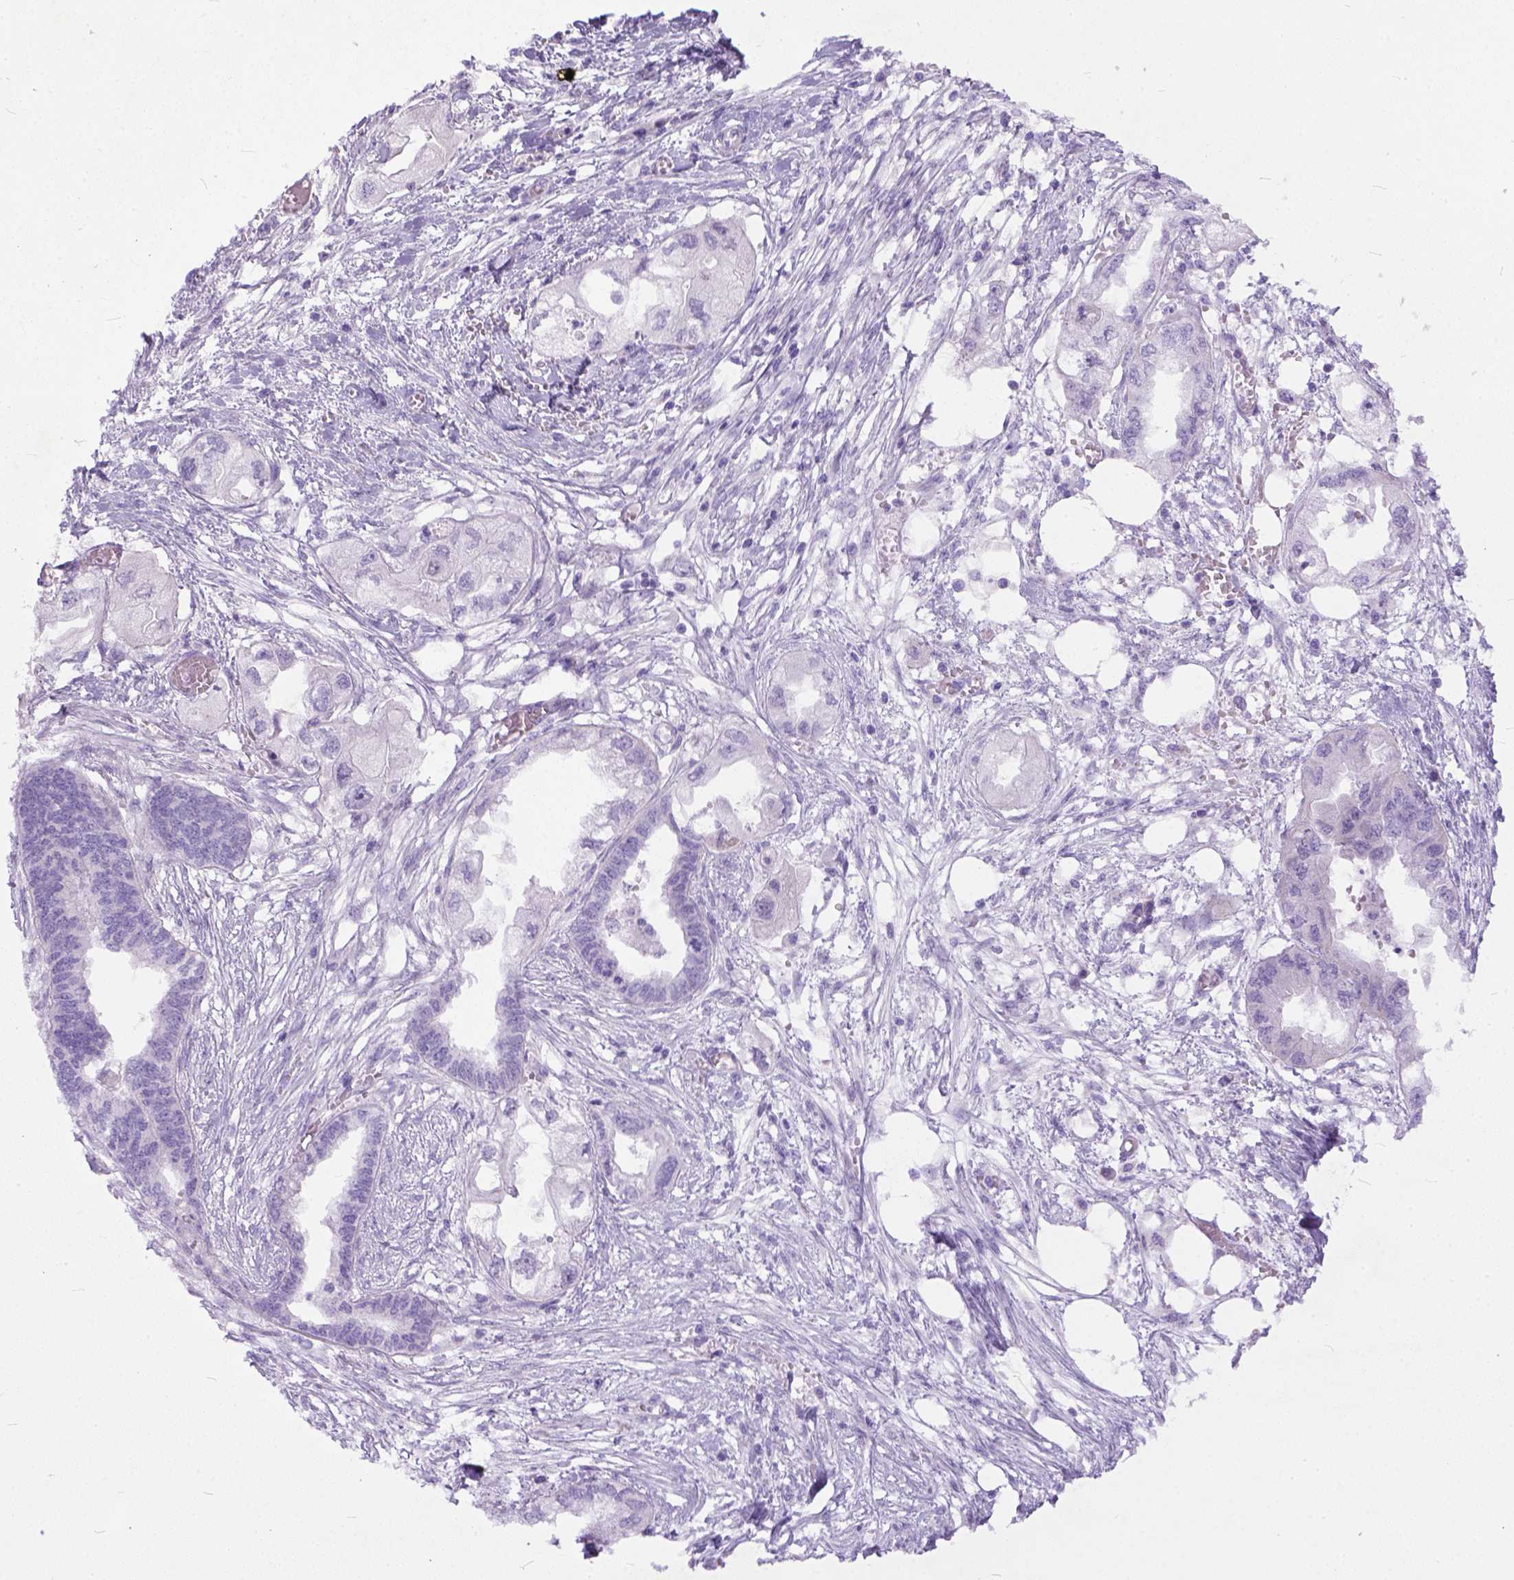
{"staining": {"intensity": "negative", "quantity": "none", "location": "none"}, "tissue": "endometrial cancer", "cell_type": "Tumor cells", "image_type": "cancer", "snomed": [{"axis": "morphology", "description": "Adenocarcinoma, NOS"}, {"axis": "morphology", "description": "Adenocarcinoma, metastatic, NOS"}, {"axis": "topography", "description": "Adipose tissue"}, {"axis": "topography", "description": "Endometrium"}], "caption": "The IHC photomicrograph has no significant expression in tumor cells of endometrial cancer (metastatic adenocarcinoma) tissue.", "gene": "PLK5", "patient": {"sex": "female", "age": 67}}